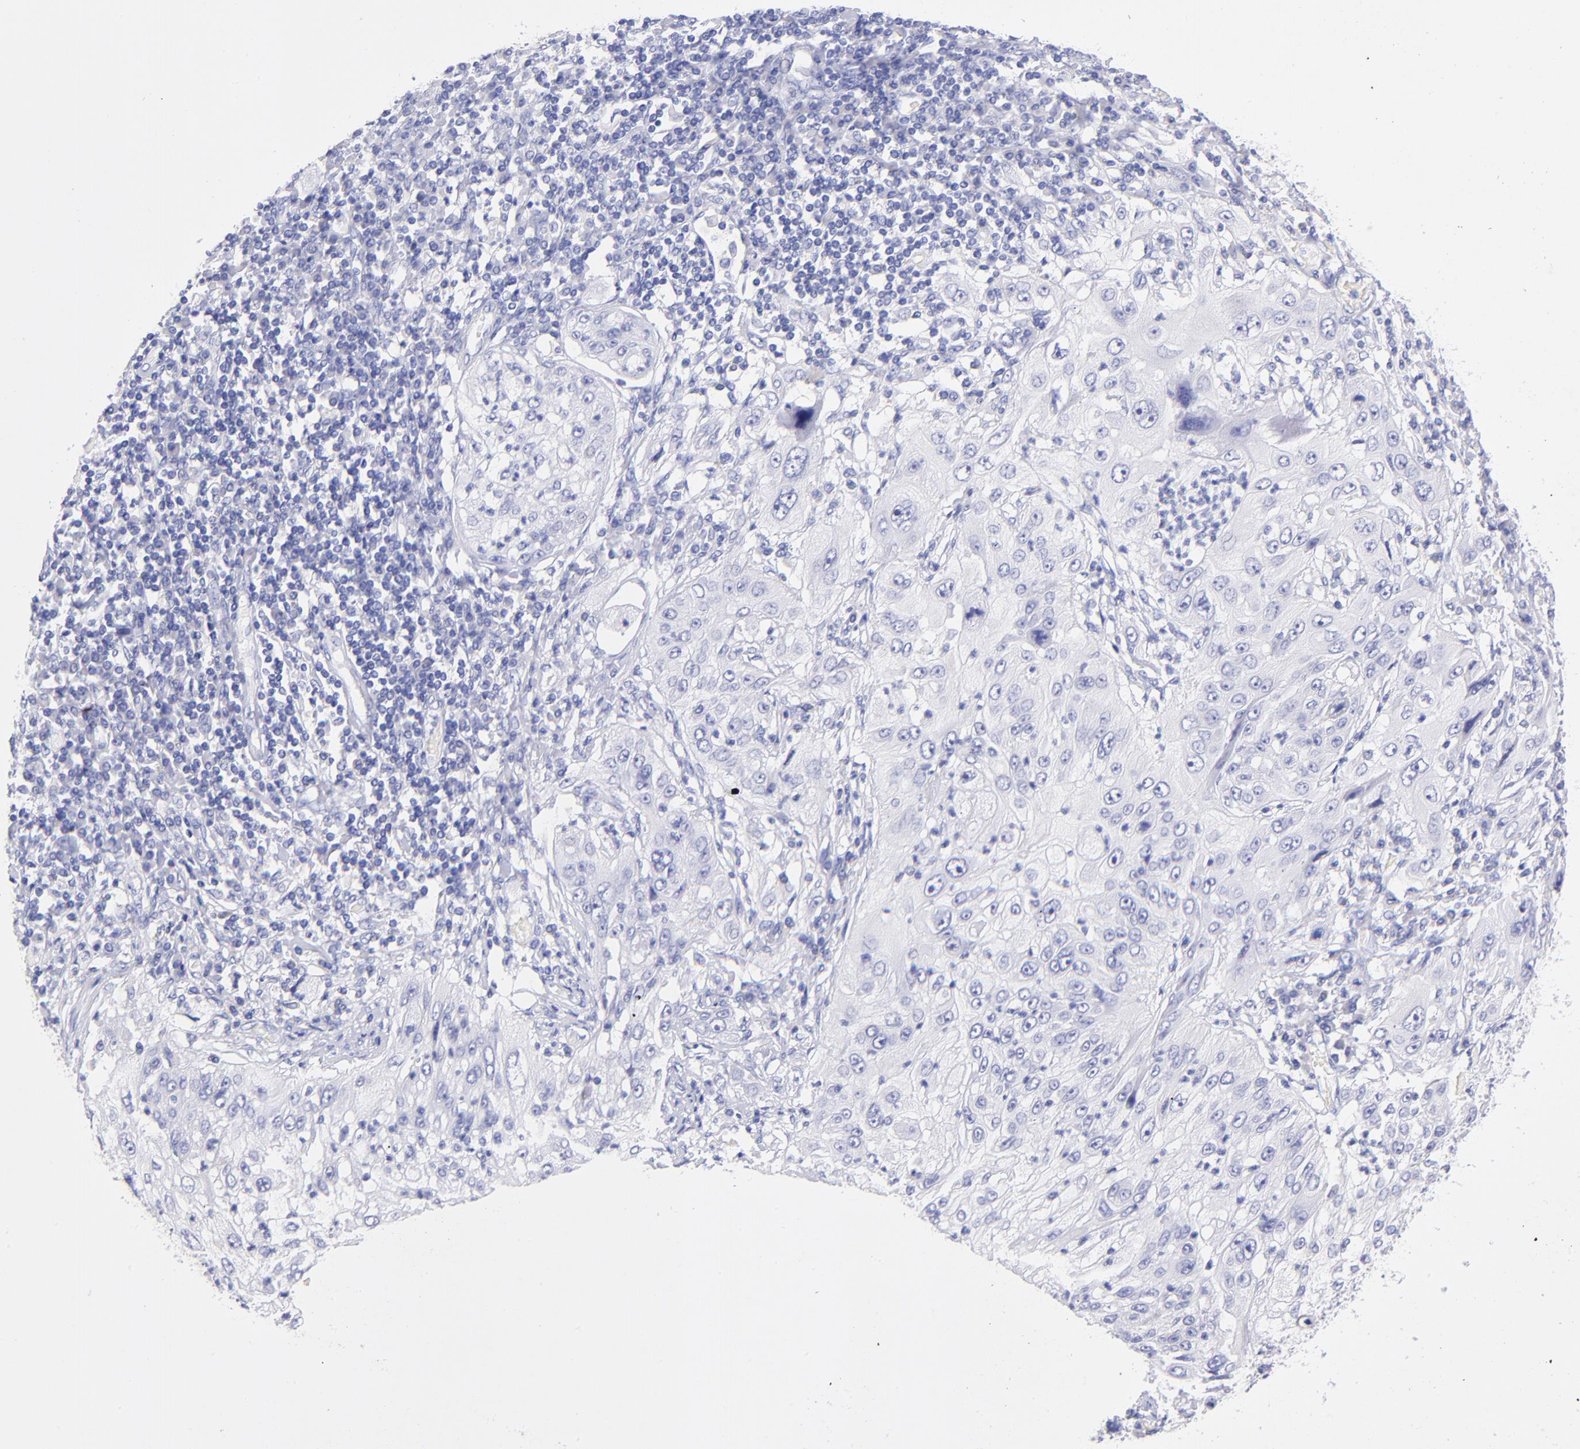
{"staining": {"intensity": "negative", "quantity": "none", "location": "none"}, "tissue": "lung cancer", "cell_type": "Tumor cells", "image_type": "cancer", "snomed": [{"axis": "morphology", "description": "Inflammation, NOS"}, {"axis": "morphology", "description": "Squamous cell carcinoma, NOS"}, {"axis": "topography", "description": "Lymph node"}, {"axis": "topography", "description": "Soft tissue"}, {"axis": "topography", "description": "Lung"}], "caption": "The histopathology image shows no staining of tumor cells in lung cancer.", "gene": "RAB3B", "patient": {"sex": "male", "age": 66}}